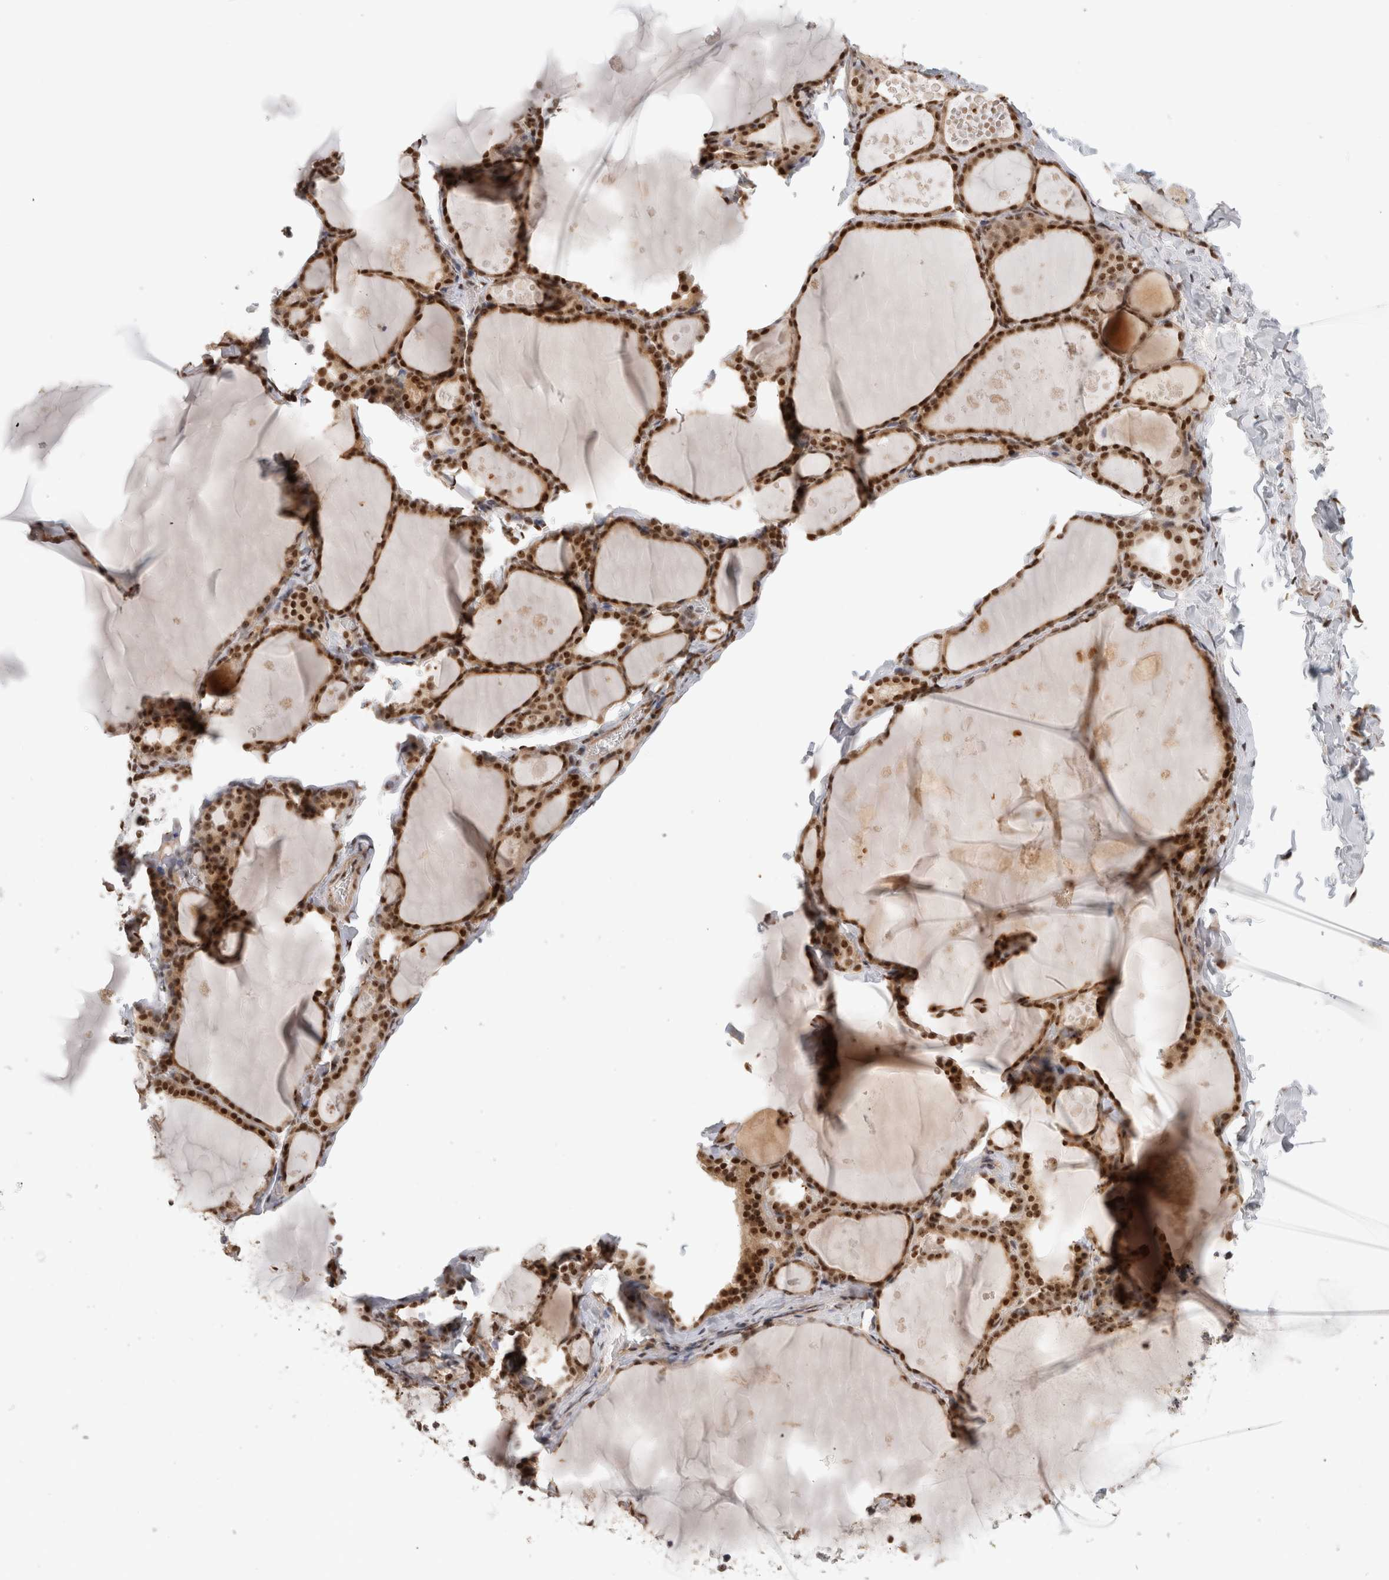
{"staining": {"intensity": "strong", "quantity": ">75%", "location": "nuclear"}, "tissue": "thyroid gland", "cell_type": "Glandular cells", "image_type": "normal", "snomed": [{"axis": "morphology", "description": "Normal tissue, NOS"}, {"axis": "topography", "description": "Thyroid gland"}], "caption": "An image of human thyroid gland stained for a protein reveals strong nuclear brown staining in glandular cells. Nuclei are stained in blue.", "gene": "EBNA1BP2", "patient": {"sex": "male", "age": 56}}